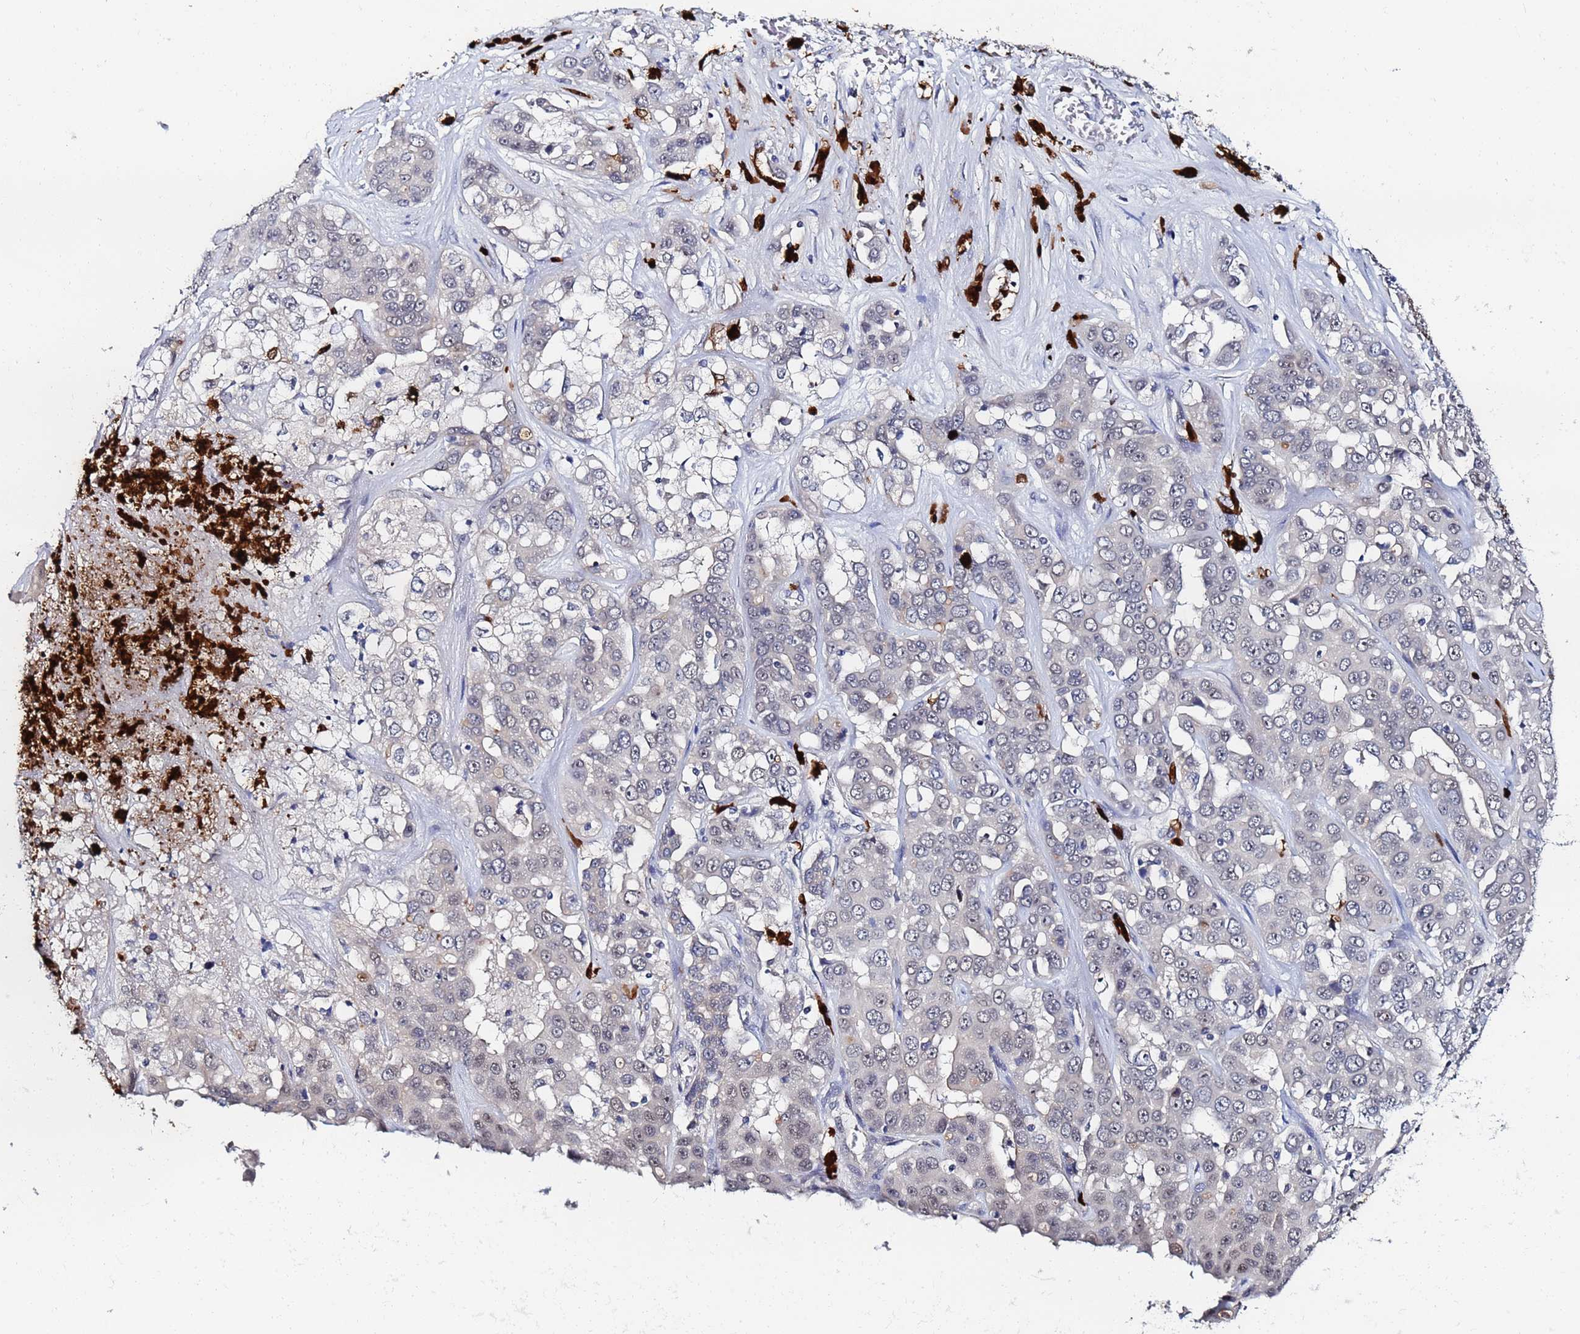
{"staining": {"intensity": "weak", "quantity": "<25%", "location": "nuclear"}, "tissue": "liver cancer", "cell_type": "Tumor cells", "image_type": "cancer", "snomed": [{"axis": "morphology", "description": "Cholangiocarcinoma"}, {"axis": "topography", "description": "Liver"}], "caption": "Immunohistochemical staining of liver cholangiocarcinoma reveals no significant staining in tumor cells.", "gene": "MTCL1", "patient": {"sex": "female", "age": 52}}